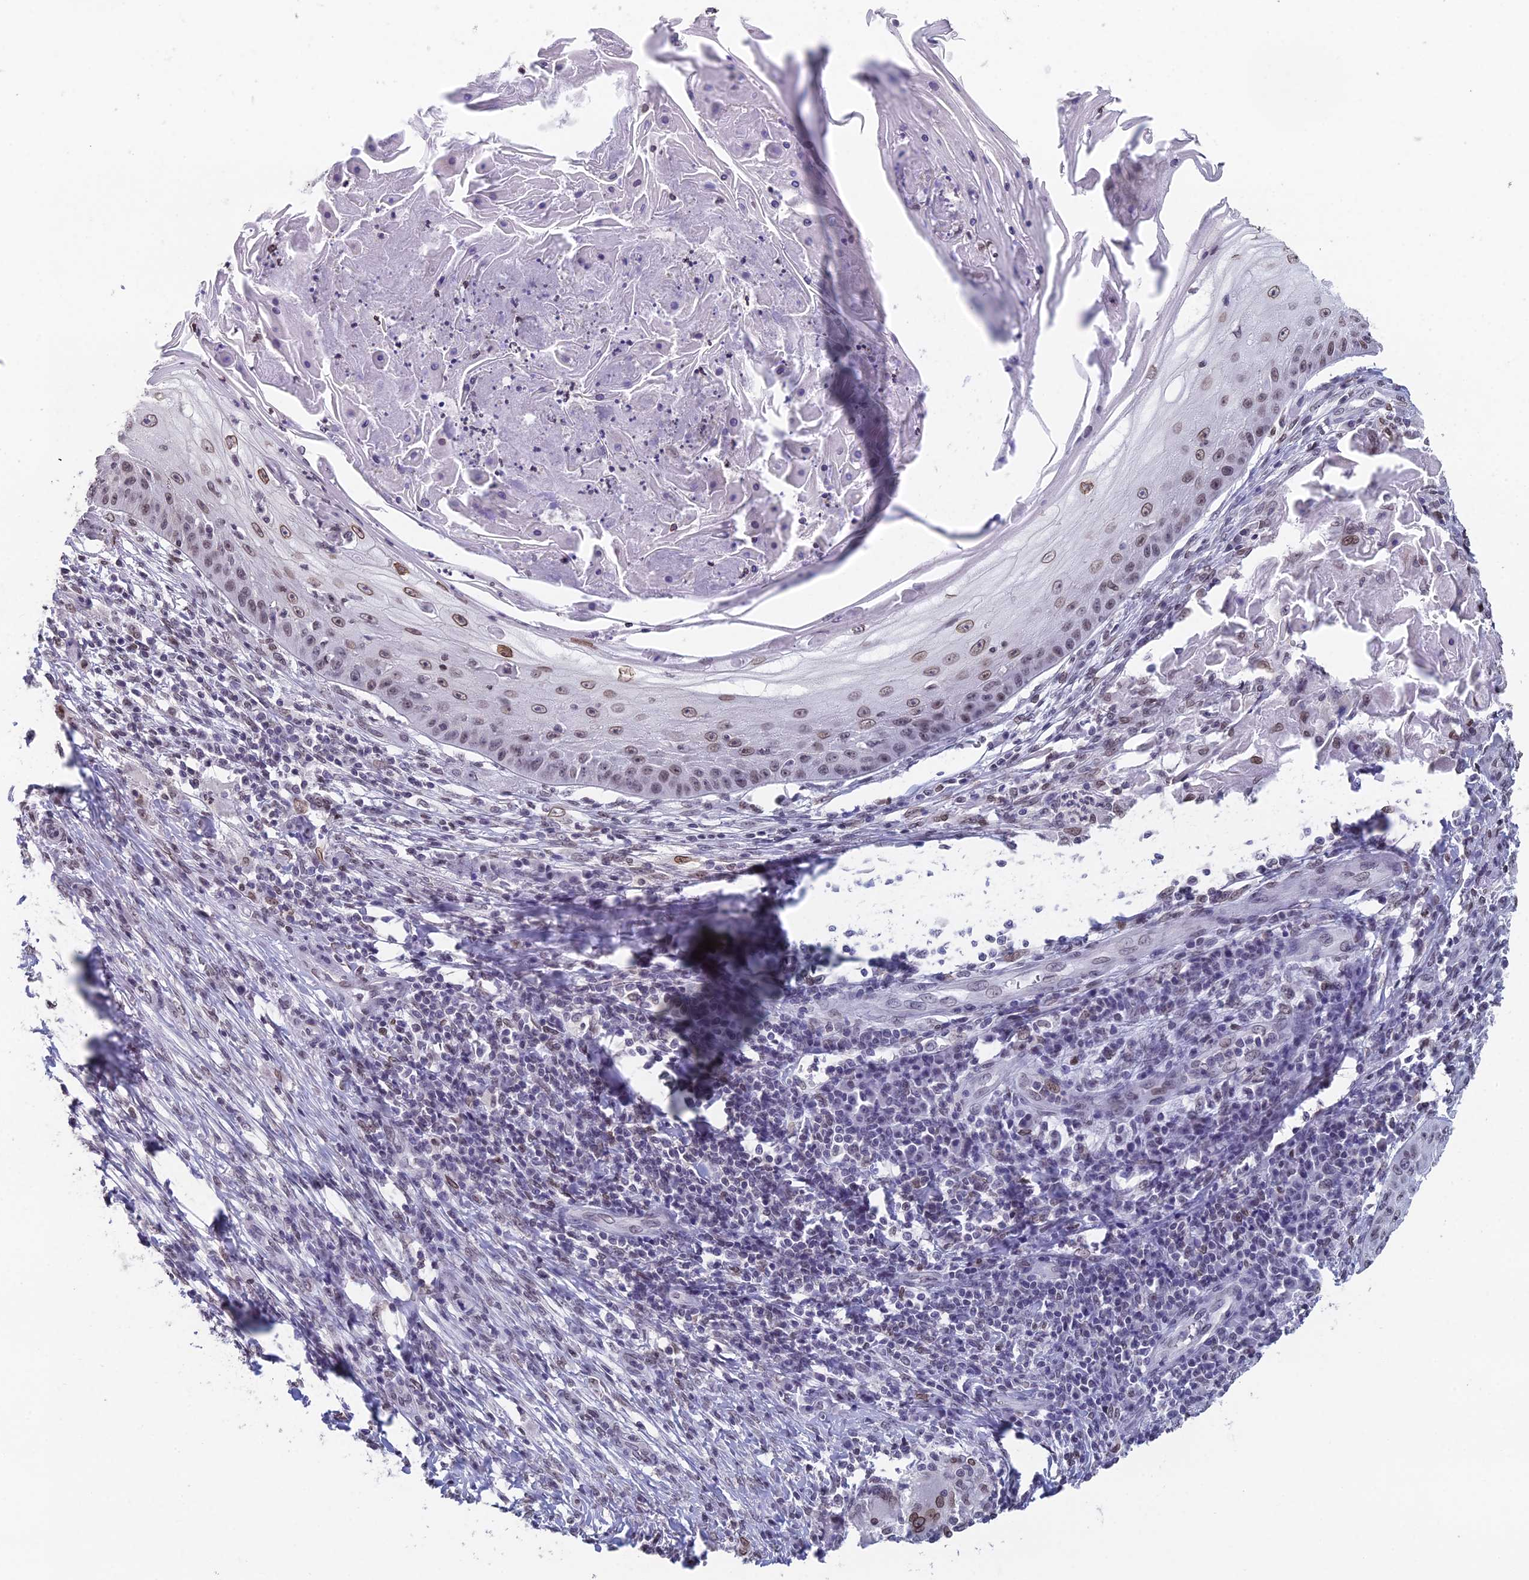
{"staining": {"intensity": "moderate", "quantity": "25%-75%", "location": "cytoplasmic/membranous,nuclear"}, "tissue": "skin cancer", "cell_type": "Tumor cells", "image_type": "cancer", "snomed": [{"axis": "morphology", "description": "Squamous cell carcinoma, NOS"}, {"axis": "topography", "description": "Skin"}], "caption": "Skin cancer (squamous cell carcinoma) was stained to show a protein in brown. There is medium levels of moderate cytoplasmic/membranous and nuclear staining in approximately 25%-75% of tumor cells.", "gene": "CCDC97", "patient": {"sex": "male", "age": 70}}